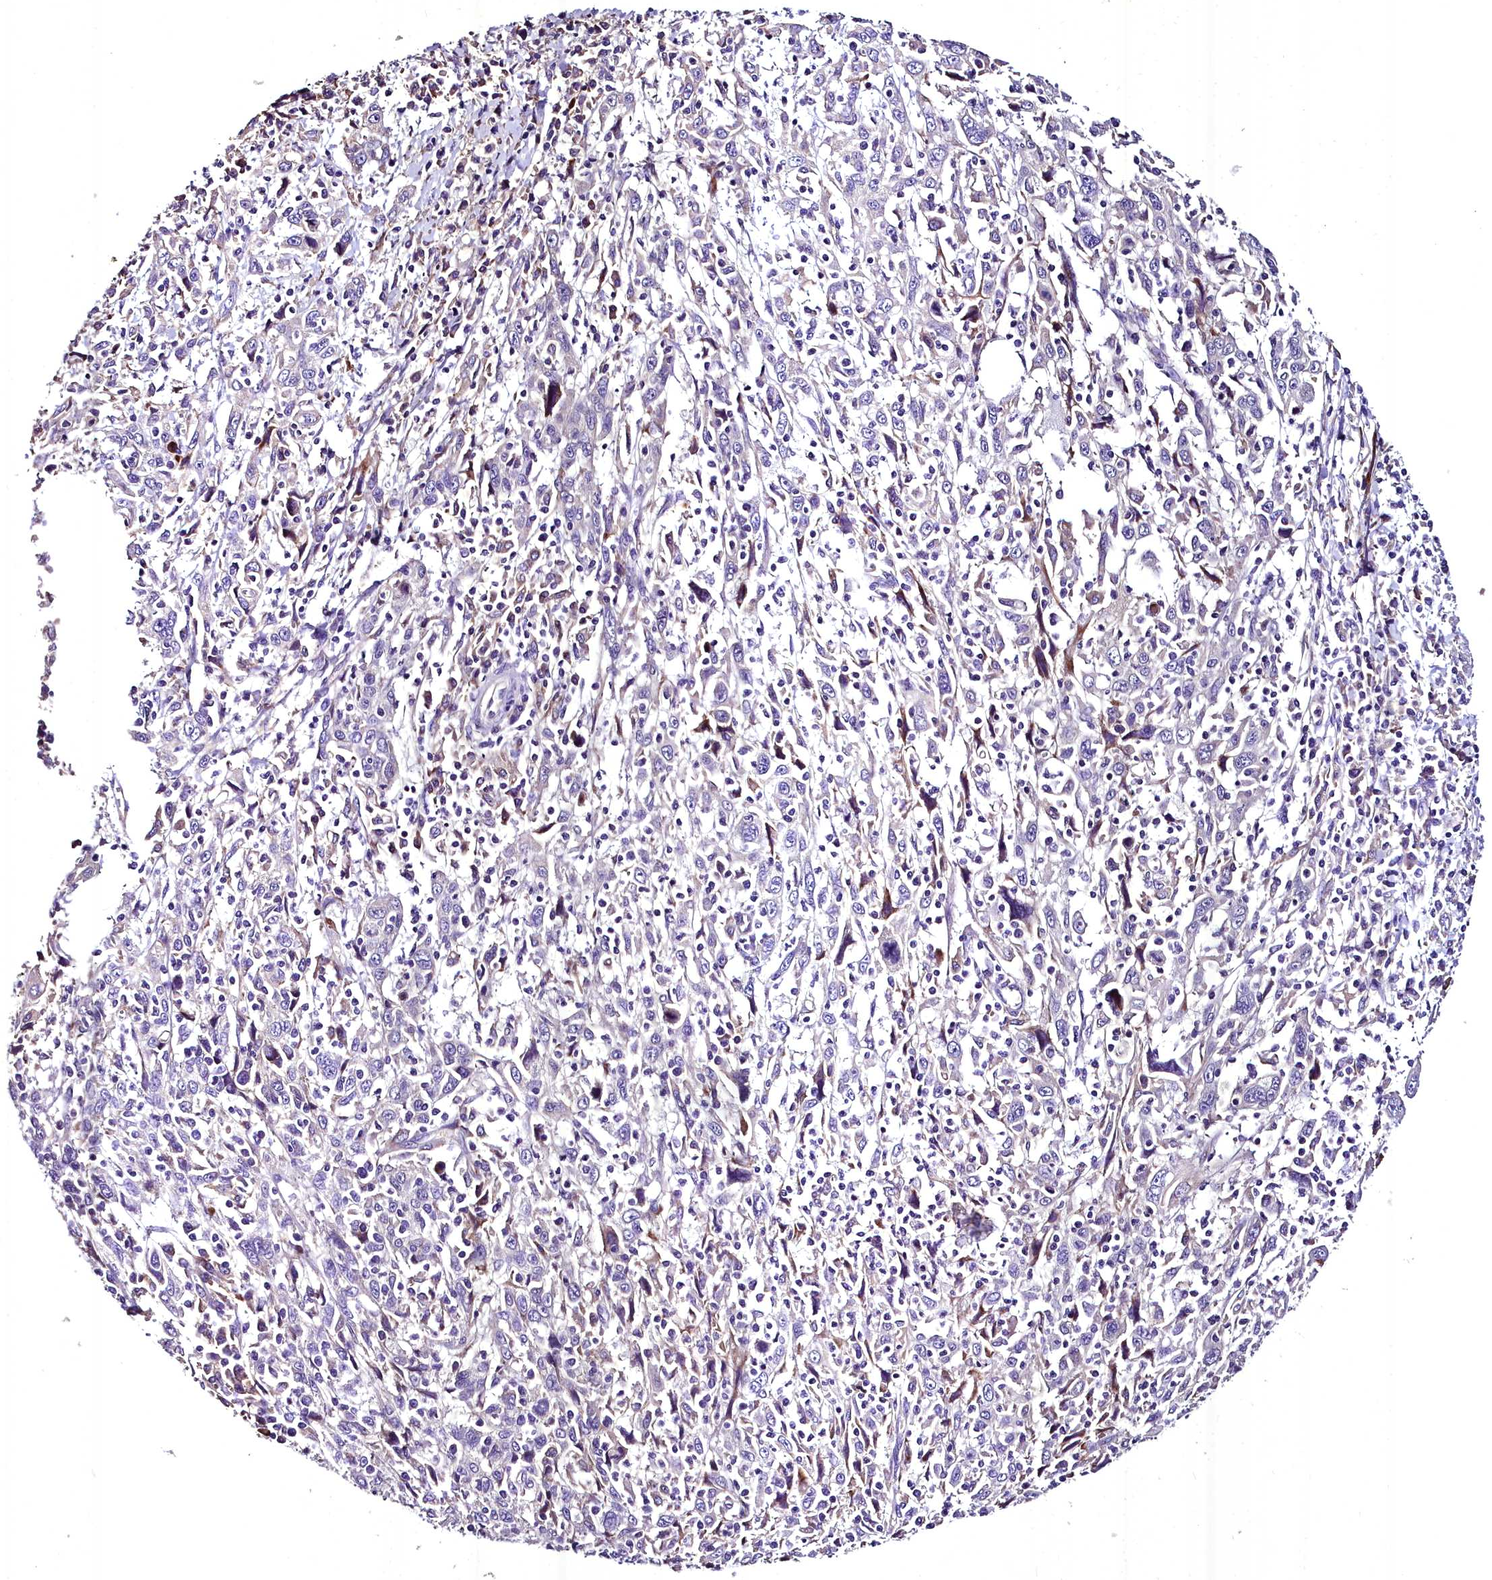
{"staining": {"intensity": "negative", "quantity": "none", "location": "none"}, "tissue": "cervical cancer", "cell_type": "Tumor cells", "image_type": "cancer", "snomed": [{"axis": "morphology", "description": "Squamous cell carcinoma, NOS"}, {"axis": "topography", "description": "Cervix"}], "caption": "Human cervical squamous cell carcinoma stained for a protein using immunohistochemistry (IHC) displays no positivity in tumor cells.", "gene": "MS4A18", "patient": {"sex": "female", "age": 46}}